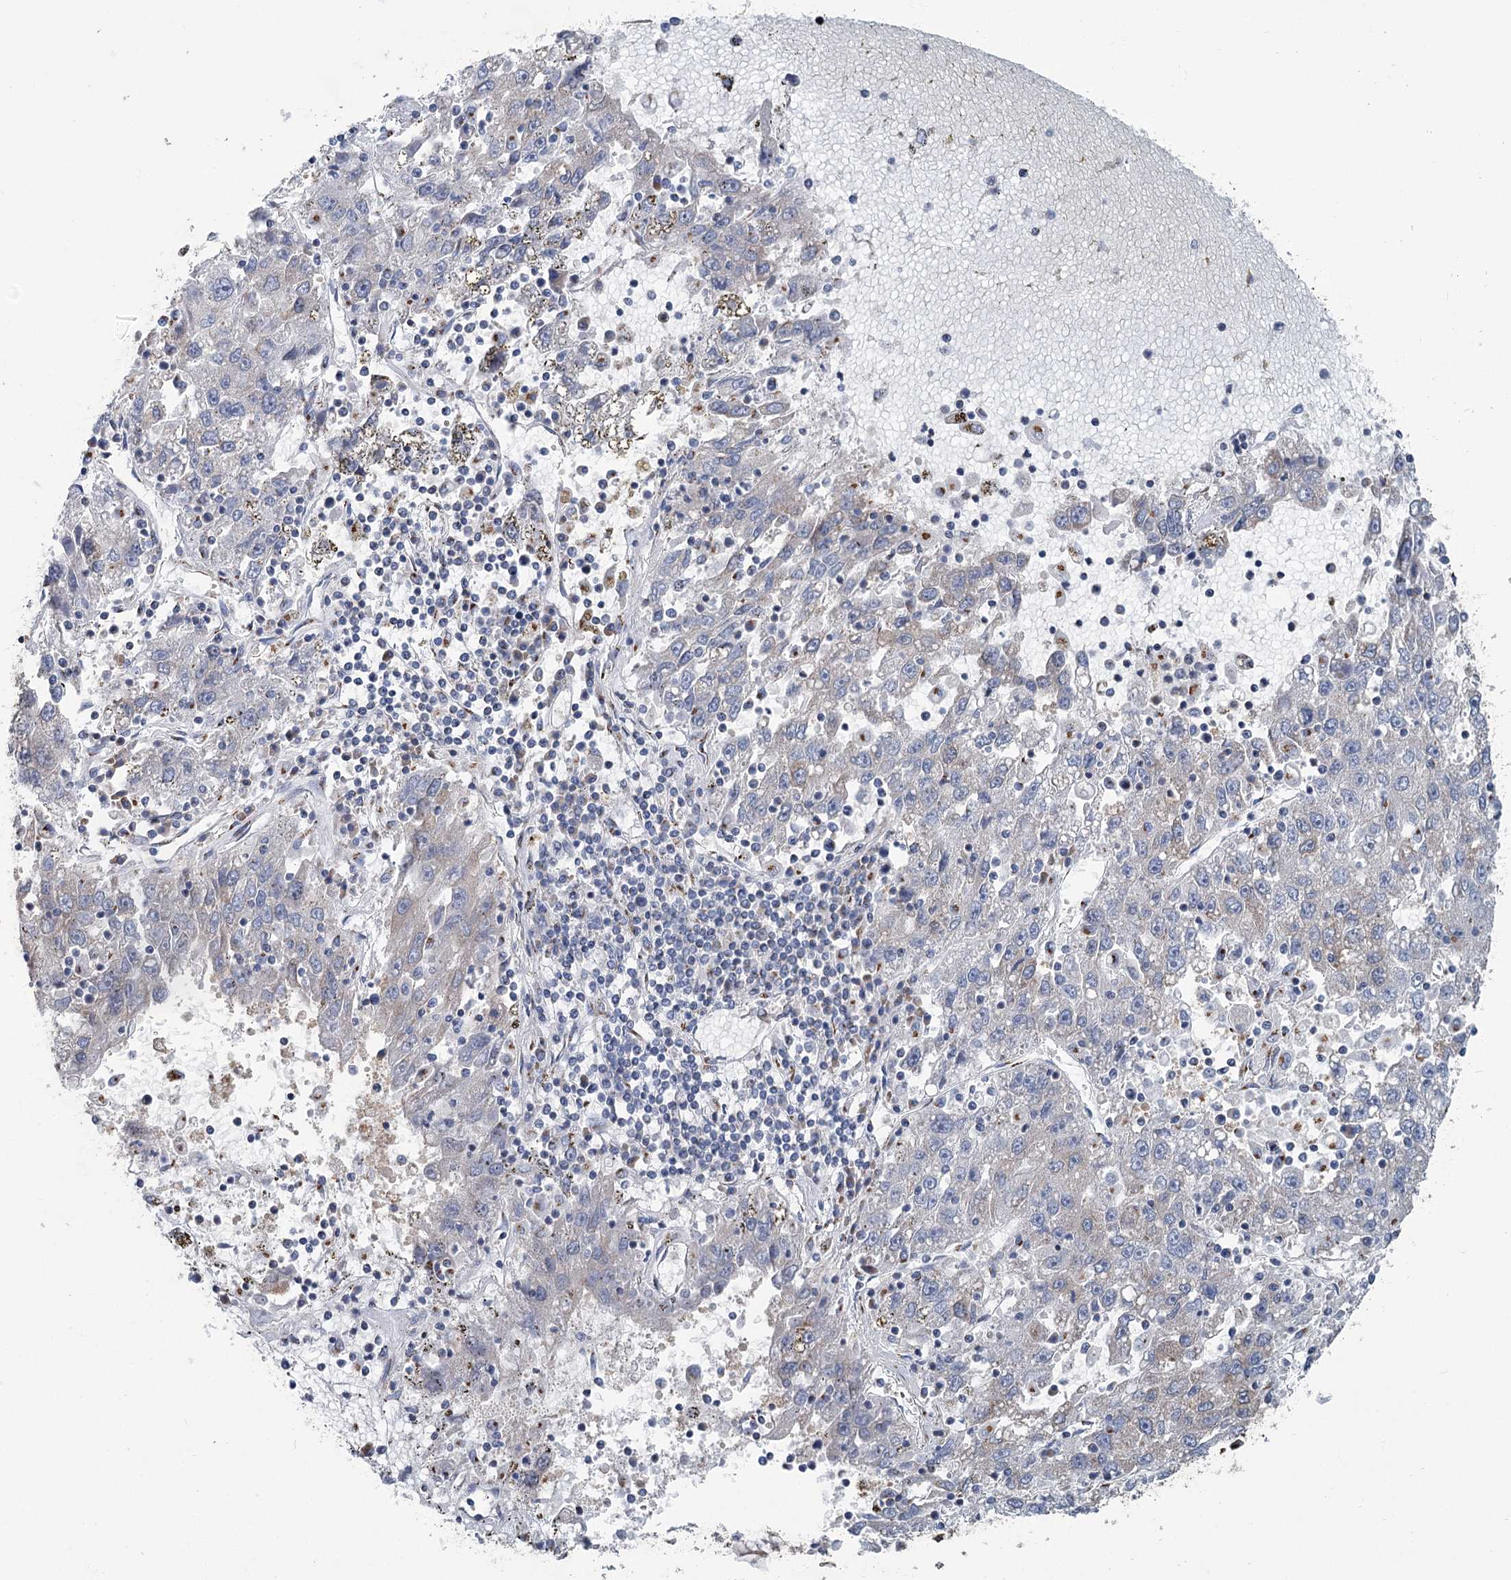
{"staining": {"intensity": "negative", "quantity": "none", "location": "none"}, "tissue": "liver cancer", "cell_type": "Tumor cells", "image_type": "cancer", "snomed": [{"axis": "morphology", "description": "Carcinoma, Hepatocellular, NOS"}, {"axis": "topography", "description": "Liver"}], "caption": "Liver cancer (hepatocellular carcinoma) stained for a protein using immunohistochemistry (IHC) exhibits no staining tumor cells.", "gene": "ITIH5", "patient": {"sex": "male", "age": 49}}